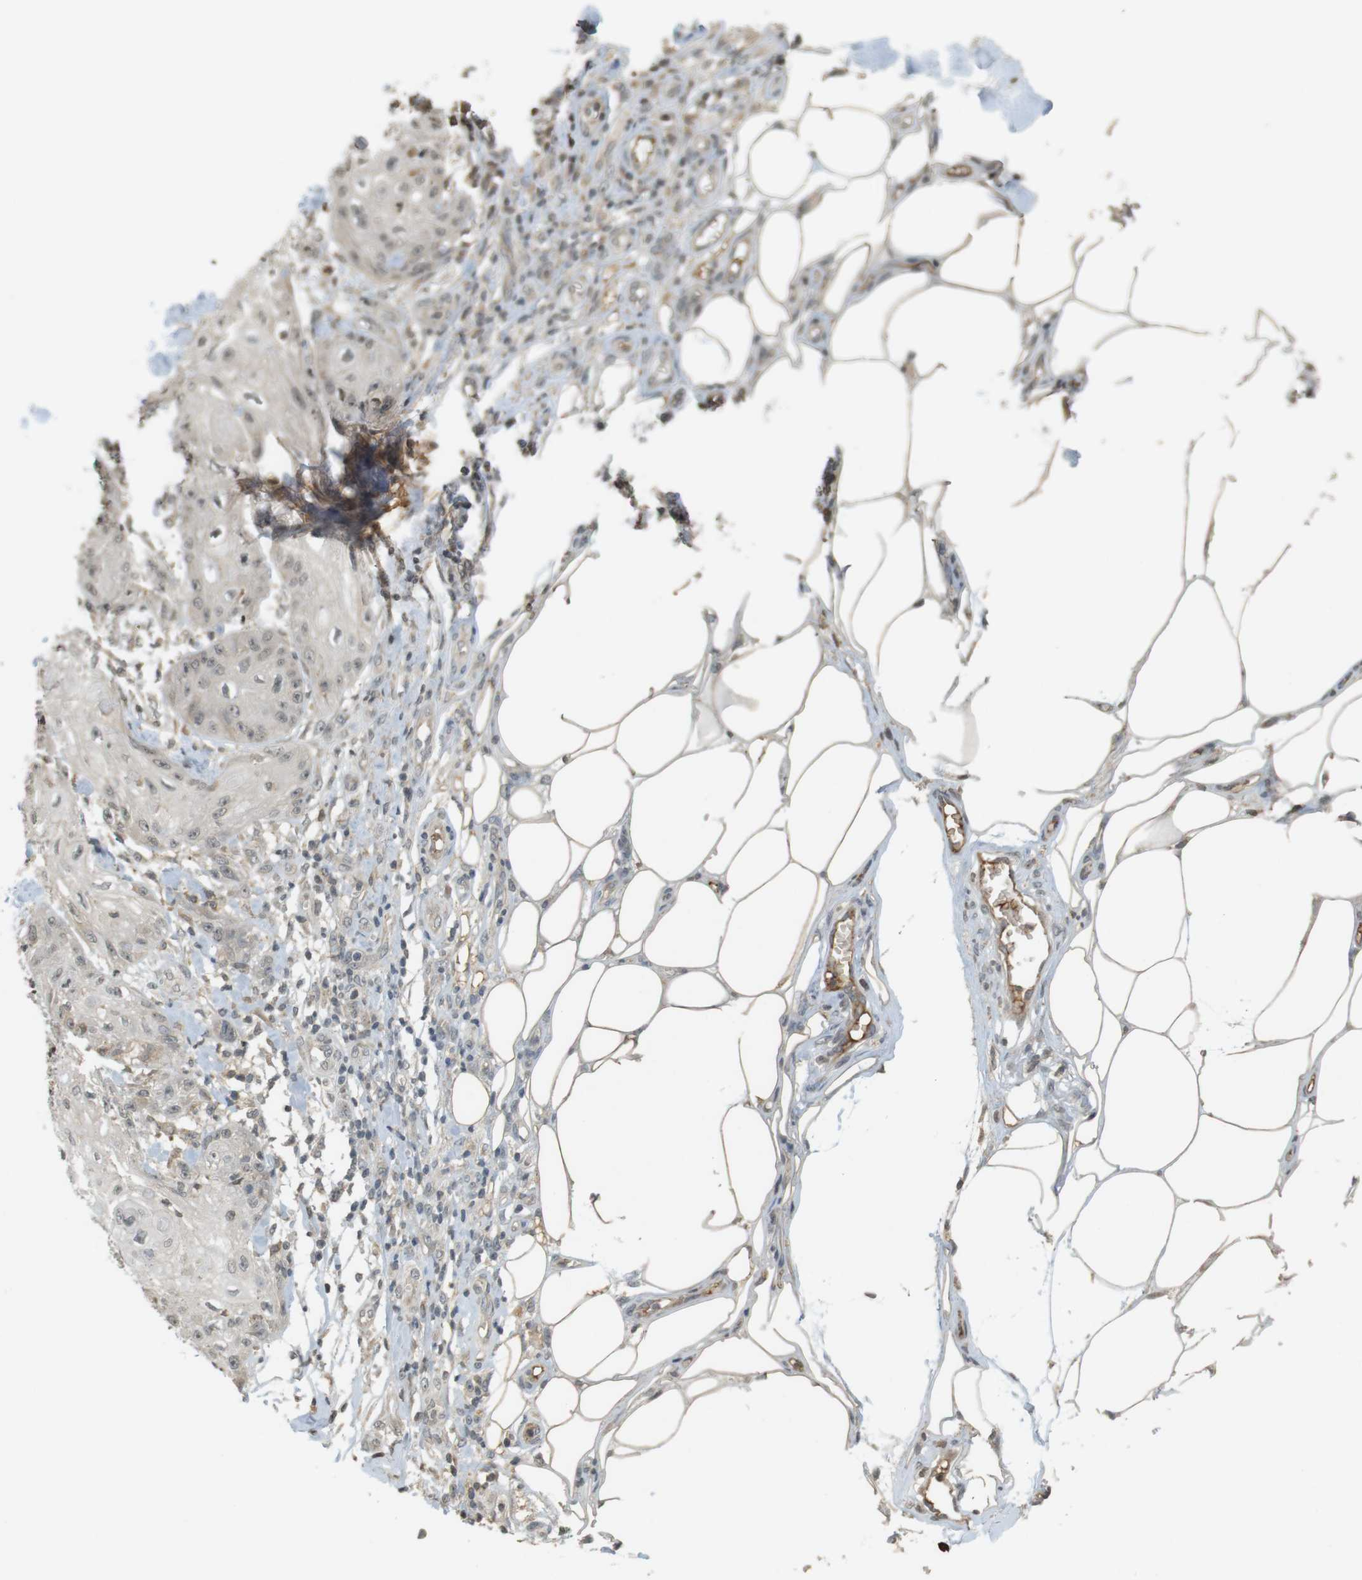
{"staining": {"intensity": "negative", "quantity": "none", "location": "none"}, "tissue": "skin cancer", "cell_type": "Tumor cells", "image_type": "cancer", "snomed": [{"axis": "morphology", "description": "Squamous cell carcinoma, NOS"}, {"axis": "topography", "description": "Skin"}], "caption": "Photomicrograph shows no significant protein positivity in tumor cells of skin squamous cell carcinoma.", "gene": "SRR", "patient": {"sex": "male", "age": 74}}